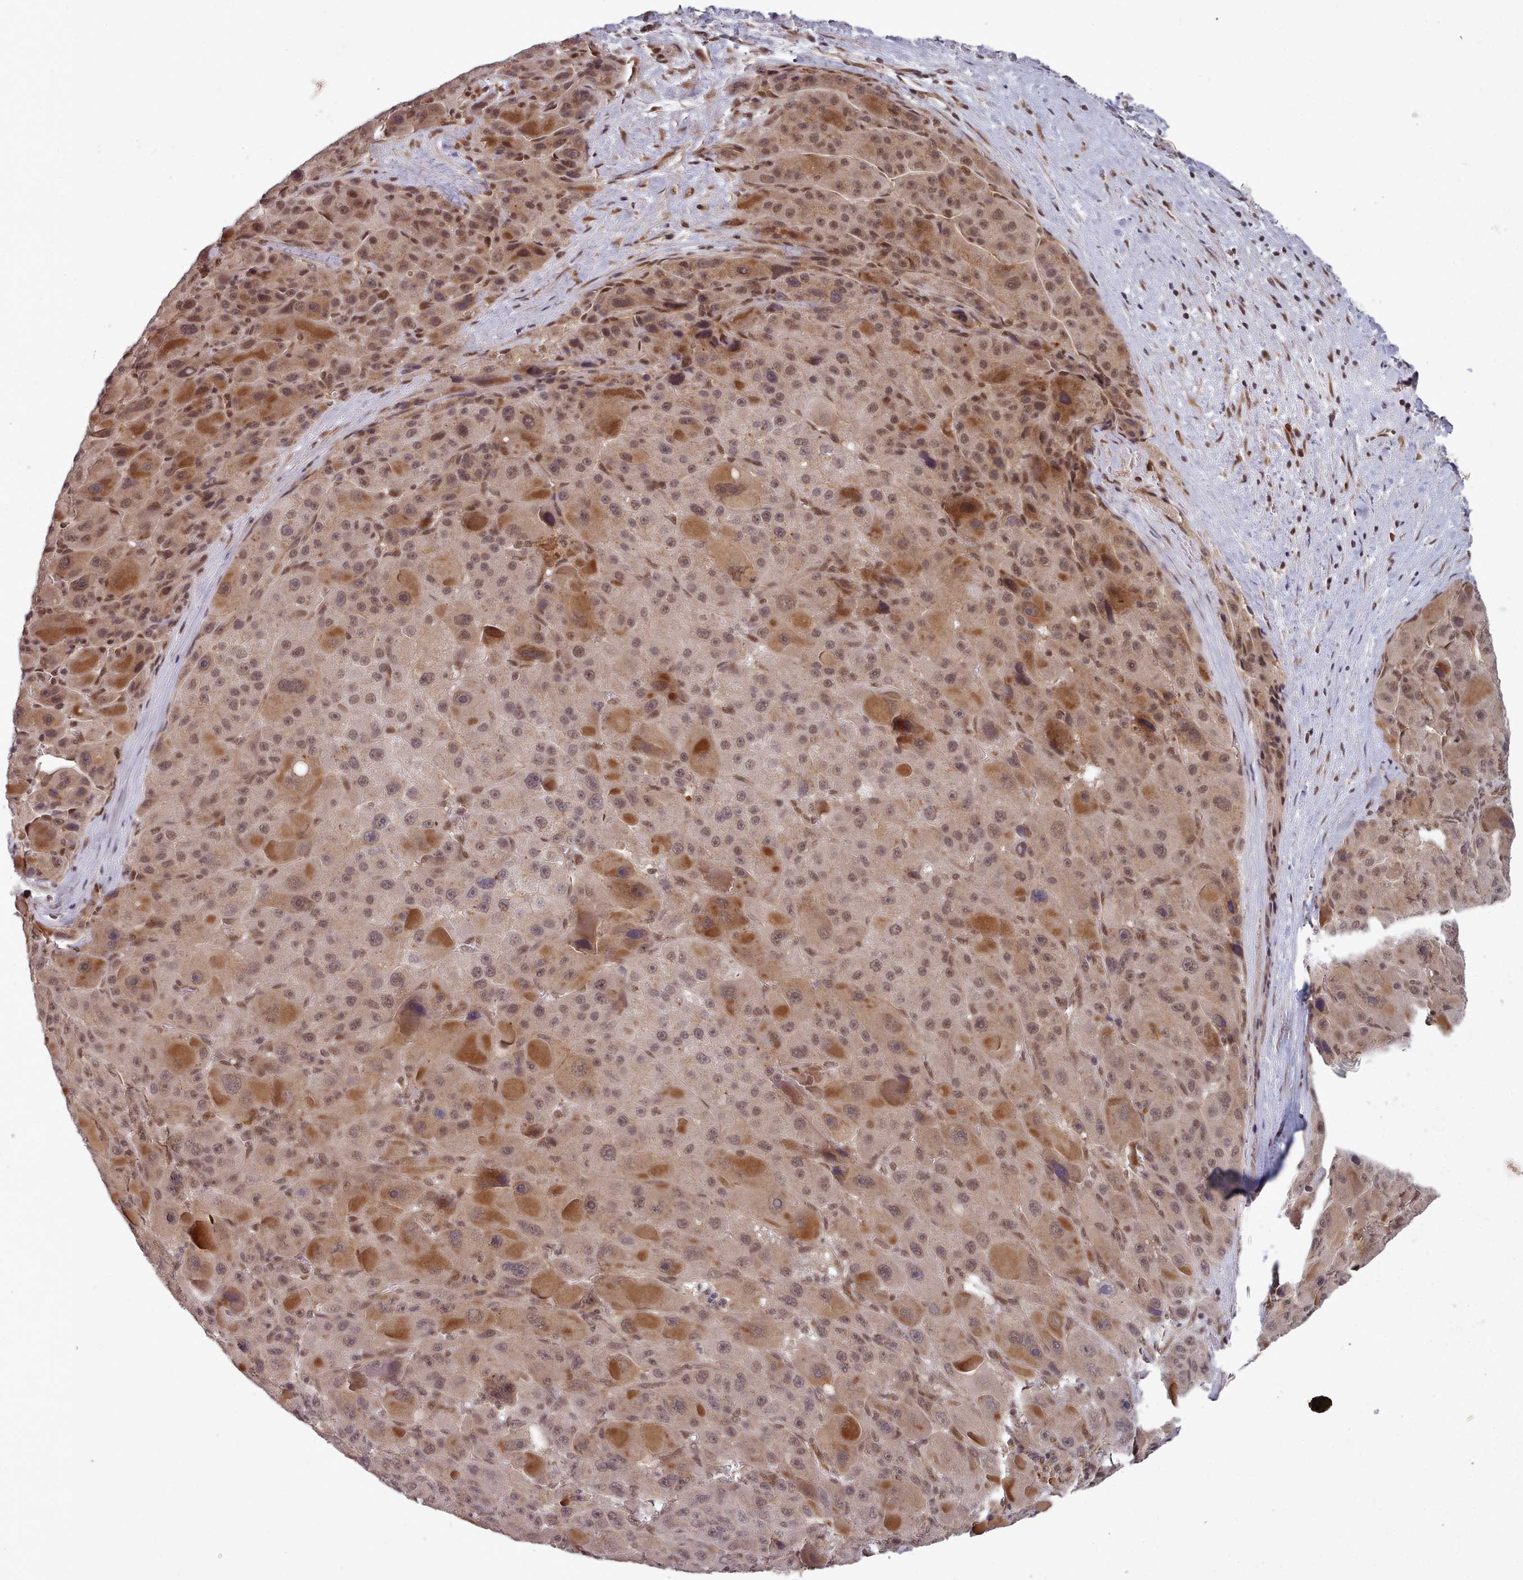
{"staining": {"intensity": "moderate", "quantity": ">75%", "location": "cytoplasmic/membranous,nuclear"}, "tissue": "liver cancer", "cell_type": "Tumor cells", "image_type": "cancer", "snomed": [{"axis": "morphology", "description": "Carcinoma, Hepatocellular, NOS"}, {"axis": "topography", "description": "Liver"}], "caption": "A micrograph of hepatocellular carcinoma (liver) stained for a protein reveals moderate cytoplasmic/membranous and nuclear brown staining in tumor cells.", "gene": "DHX8", "patient": {"sex": "male", "age": 76}}